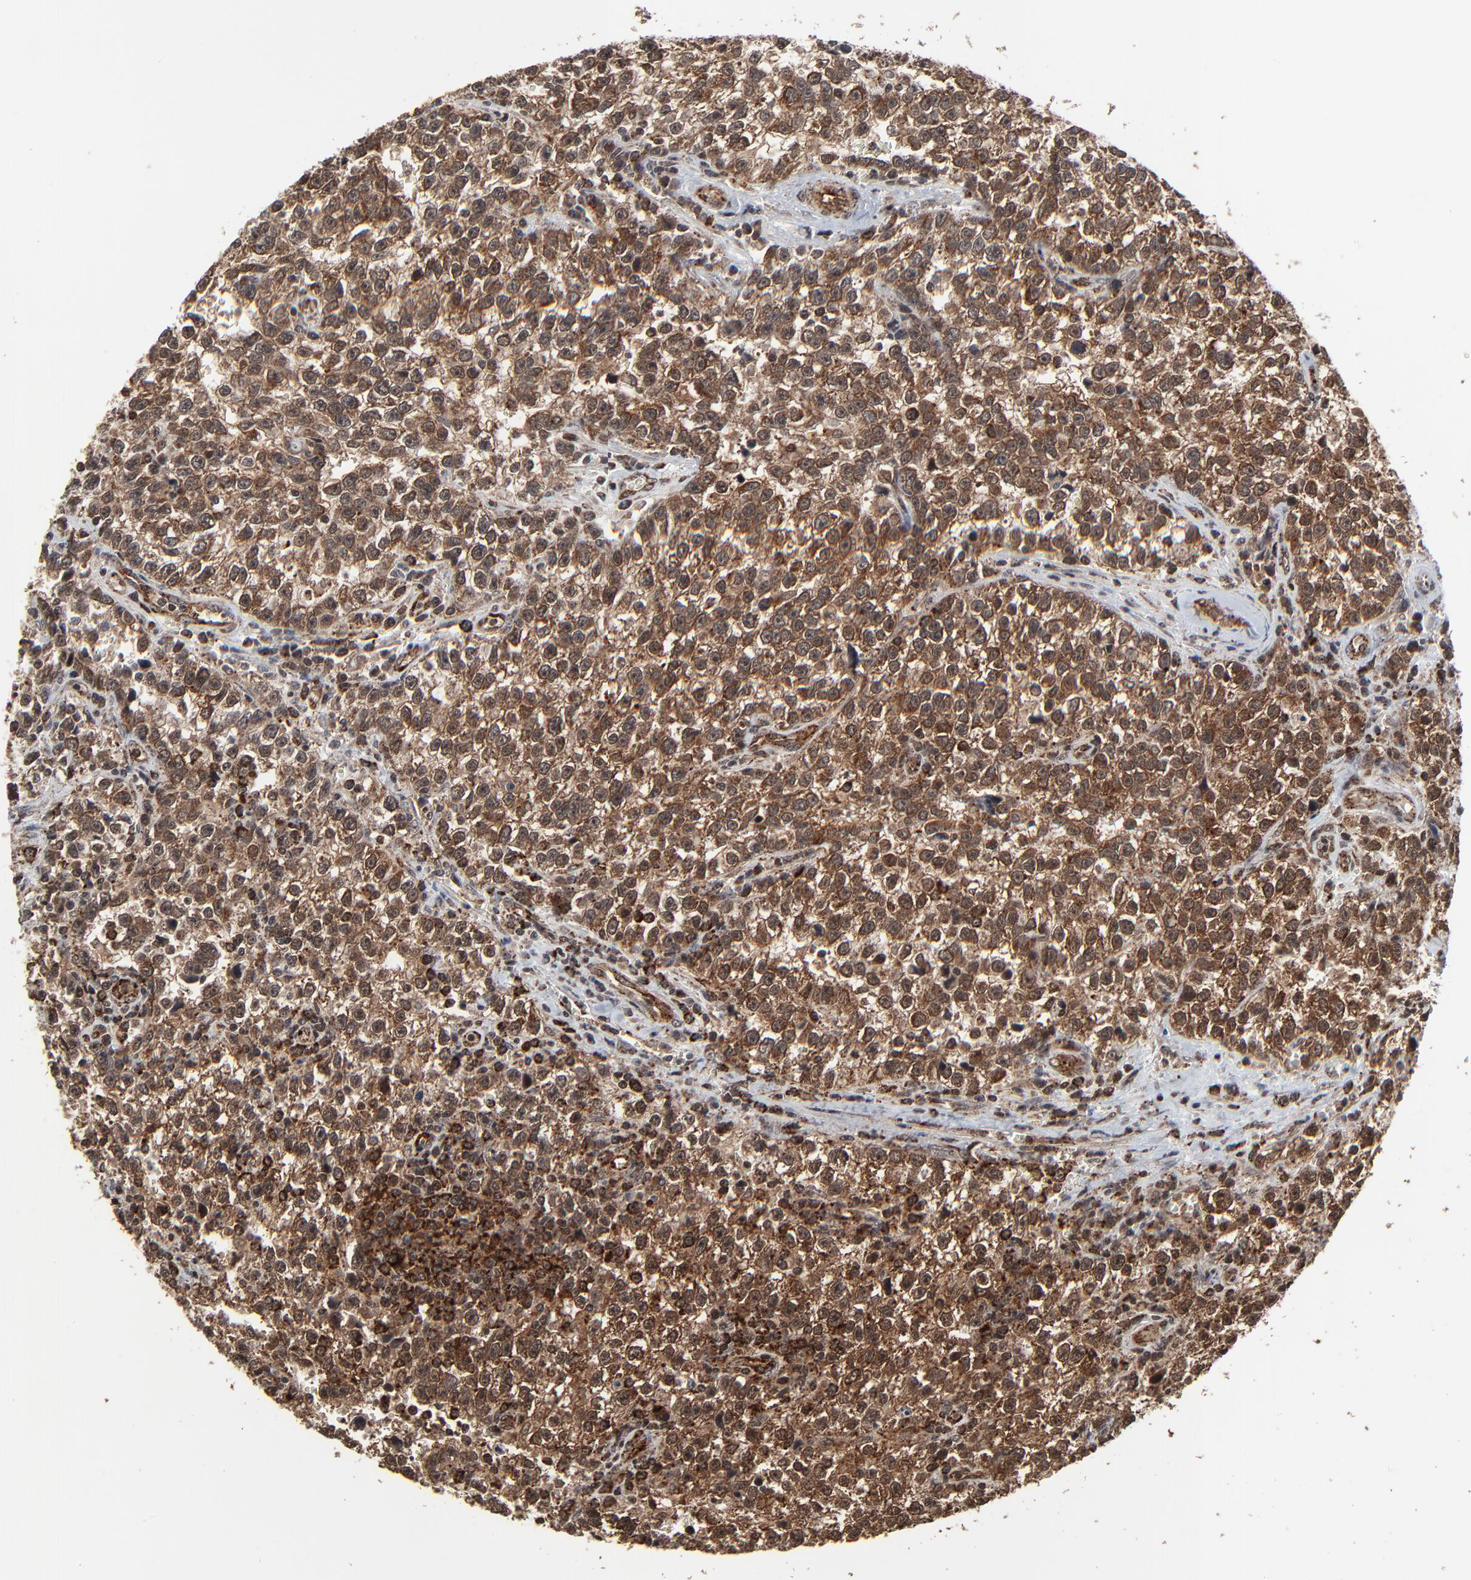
{"staining": {"intensity": "moderate", "quantity": ">75%", "location": "cytoplasmic/membranous,nuclear"}, "tissue": "testis cancer", "cell_type": "Tumor cells", "image_type": "cancer", "snomed": [{"axis": "morphology", "description": "Seminoma, NOS"}, {"axis": "topography", "description": "Testis"}], "caption": "The histopathology image displays immunohistochemical staining of testis cancer. There is moderate cytoplasmic/membranous and nuclear staining is identified in approximately >75% of tumor cells.", "gene": "RHOJ", "patient": {"sex": "male", "age": 38}}